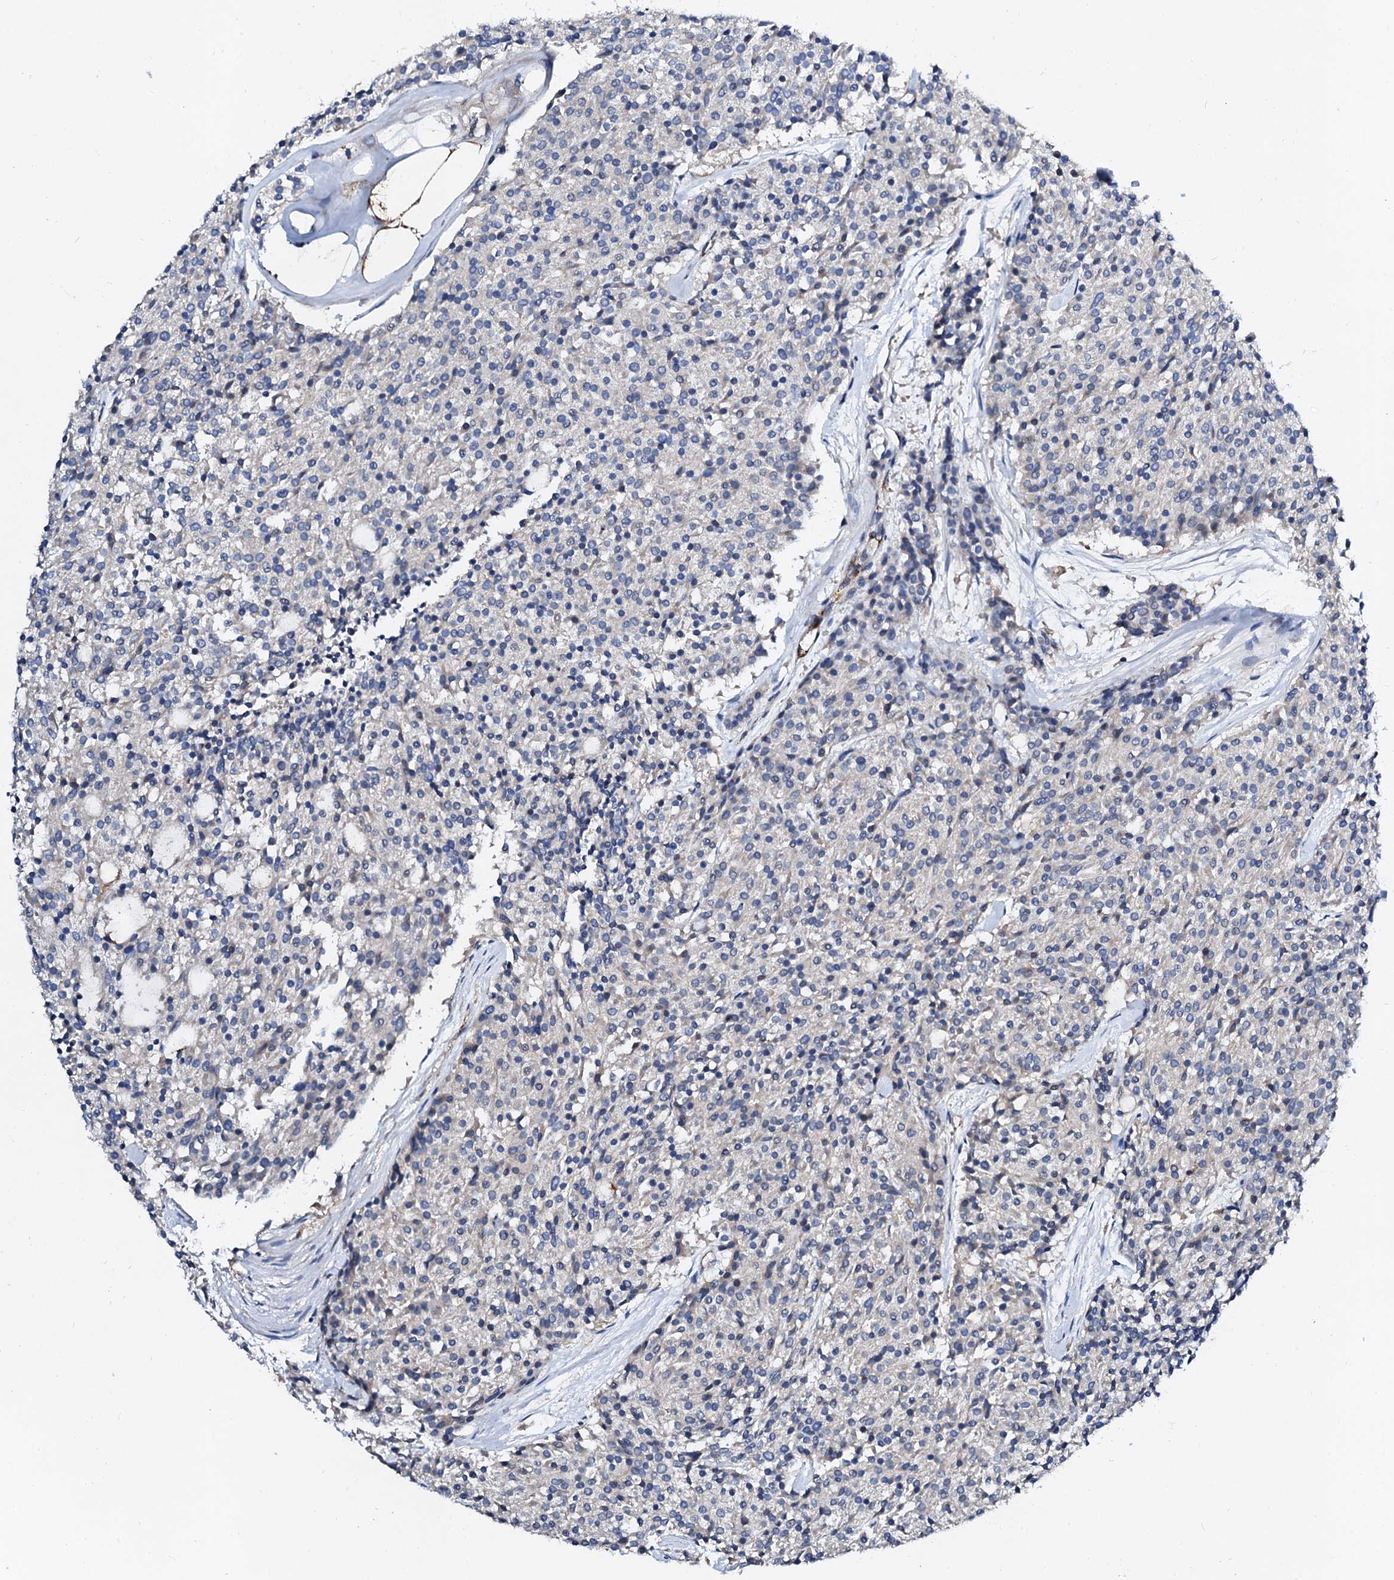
{"staining": {"intensity": "negative", "quantity": "none", "location": "none"}, "tissue": "carcinoid", "cell_type": "Tumor cells", "image_type": "cancer", "snomed": [{"axis": "morphology", "description": "Carcinoid, malignant, NOS"}, {"axis": "topography", "description": "Pancreas"}], "caption": "Immunohistochemistry image of human carcinoid stained for a protein (brown), which exhibits no expression in tumor cells.", "gene": "FIBIN", "patient": {"sex": "female", "age": 54}}